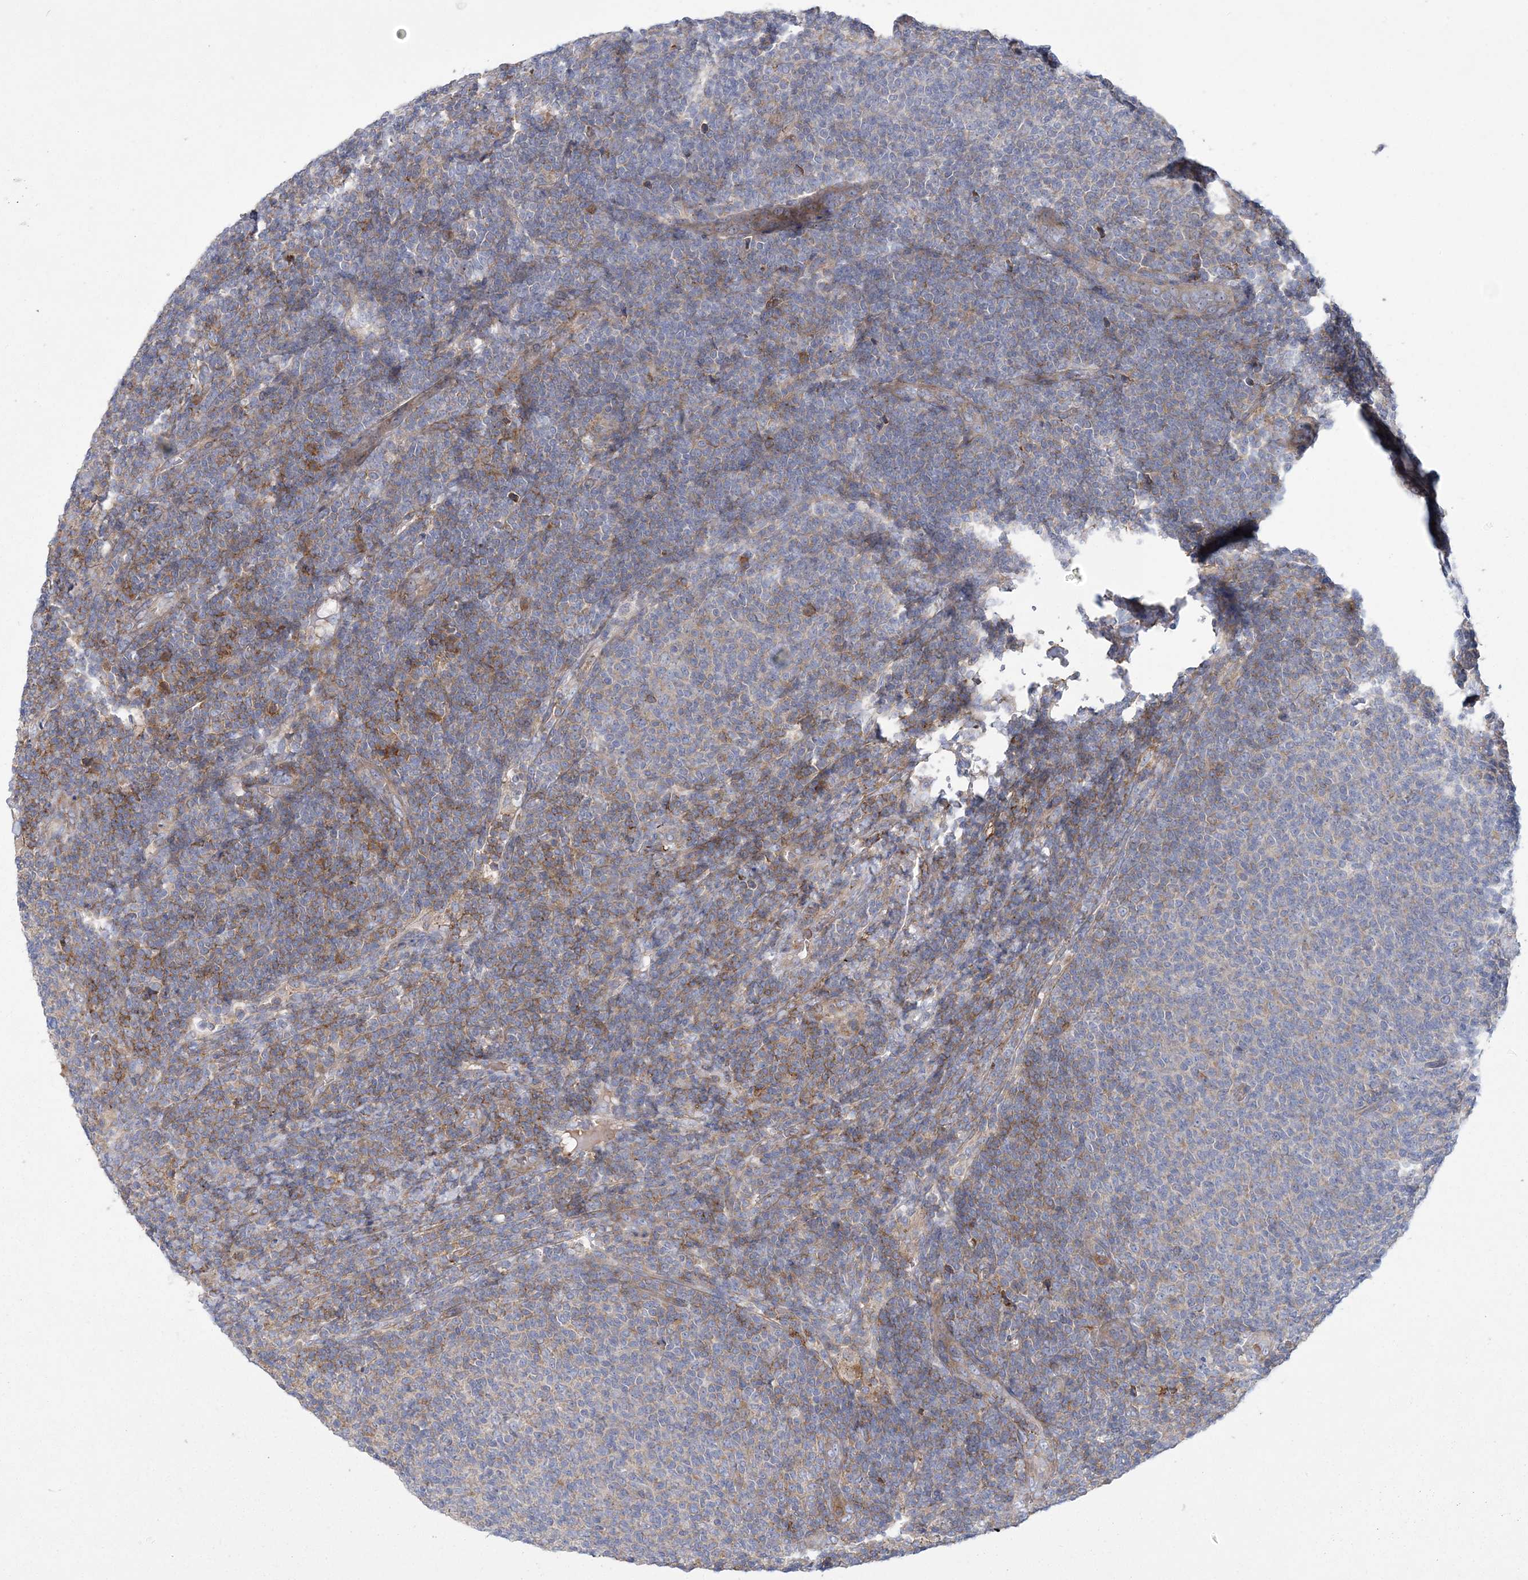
{"staining": {"intensity": "weak", "quantity": "25%-75%", "location": "cytoplasmic/membranous"}, "tissue": "lymphoma", "cell_type": "Tumor cells", "image_type": "cancer", "snomed": [{"axis": "morphology", "description": "Malignant lymphoma, non-Hodgkin's type, Low grade"}, {"axis": "topography", "description": "Lymph node"}], "caption": "This photomicrograph displays immunohistochemistry (IHC) staining of human malignant lymphoma, non-Hodgkin's type (low-grade), with low weak cytoplasmic/membranous positivity in approximately 25%-75% of tumor cells.", "gene": "ARSJ", "patient": {"sex": "male", "age": 66}}